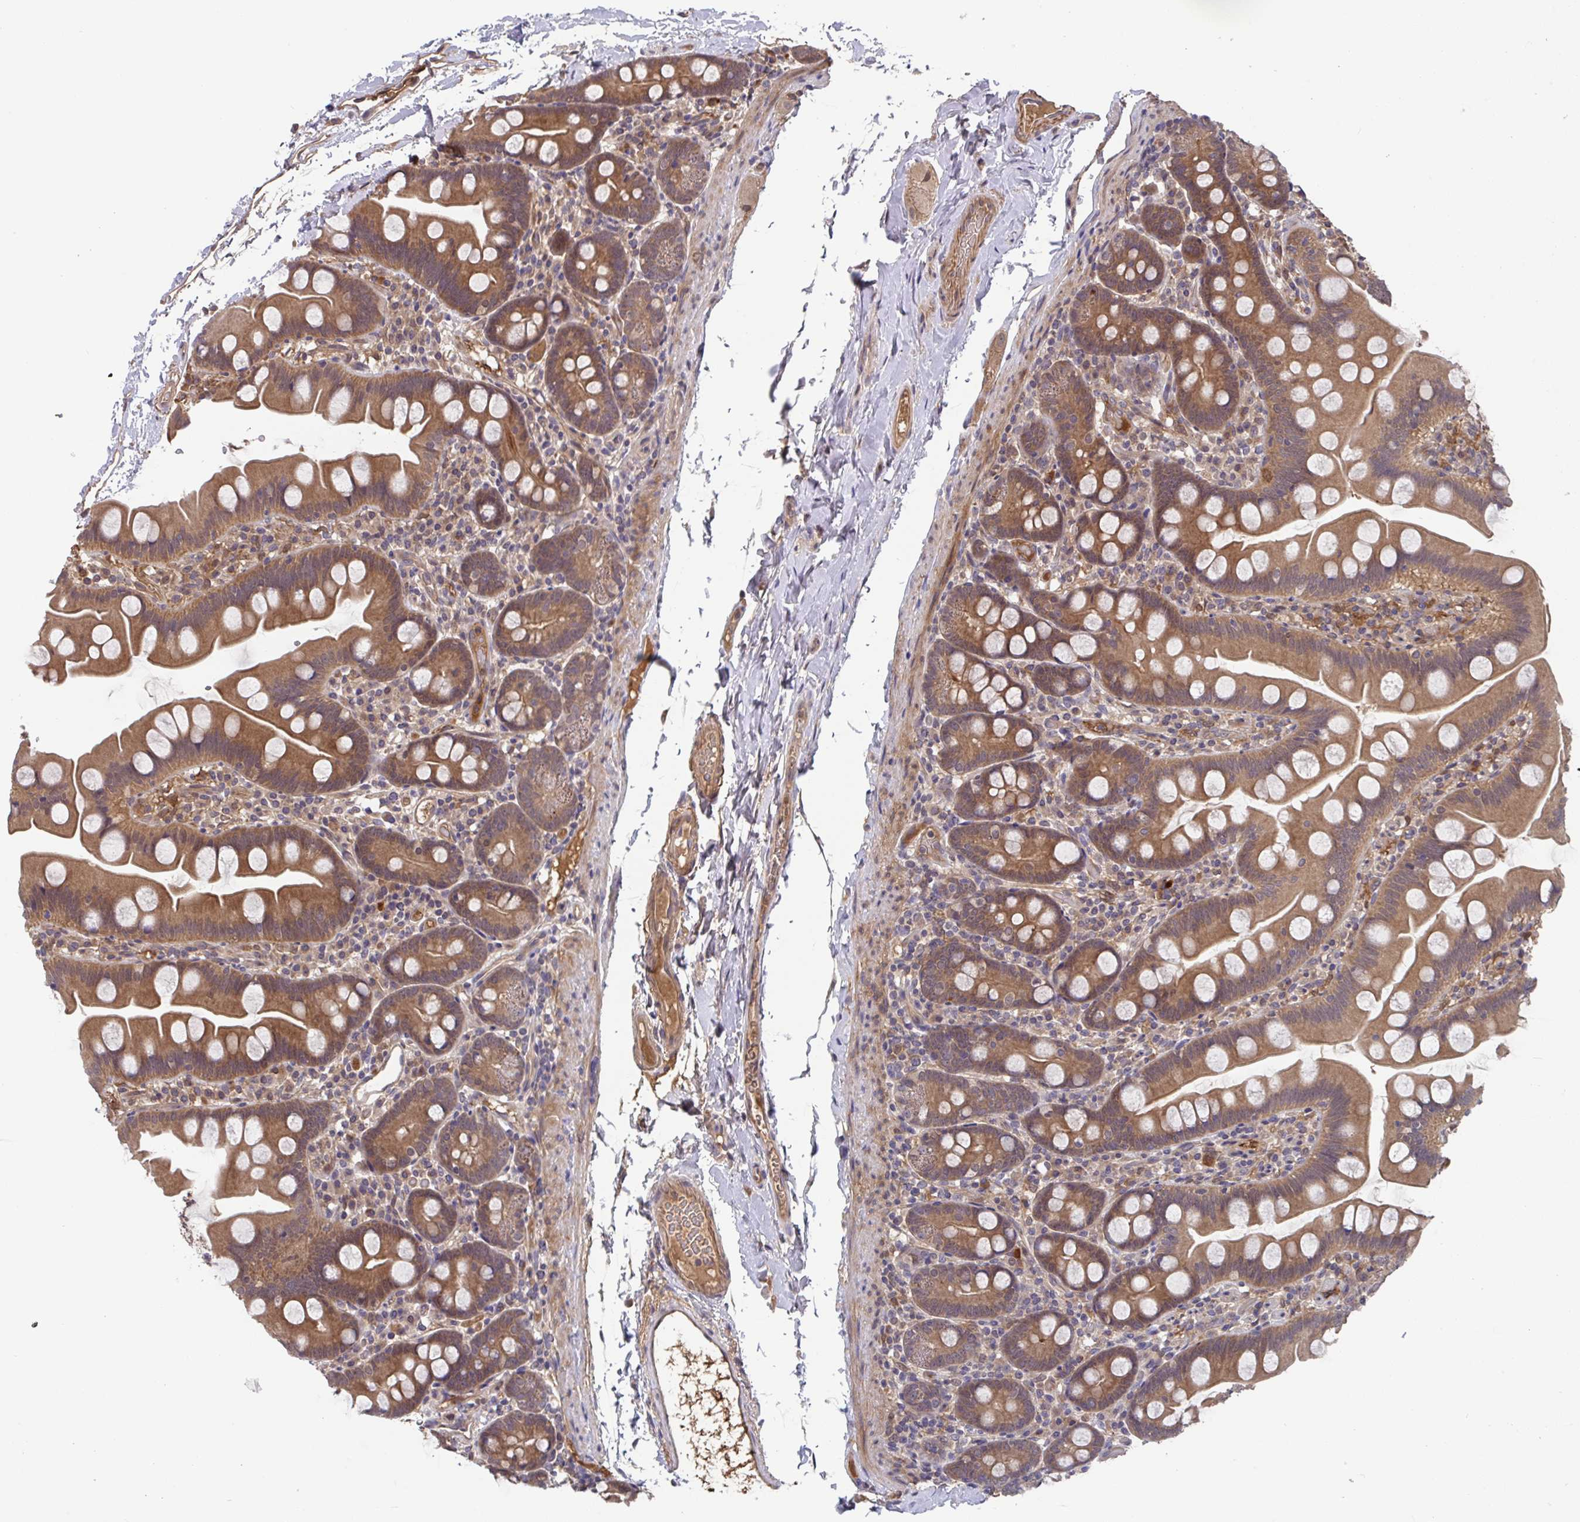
{"staining": {"intensity": "moderate", "quantity": ">75%", "location": "cytoplasmic/membranous"}, "tissue": "small intestine", "cell_type": "Glandular cells", "image_type": "normal", "snomed": [{"axis": "morphology", "description": "Normal tissue, NOS"}, {"axis": "topography", "description": "Small intestine"}], "caption": "Small intestine stained with immunohistochemistry (IHC) shows moderate cytoplasmic/membranous expression in approximately >75% of glandular cells. (DAB IHC, brown staining for protein, blue staining for nuclei).", "gene": "TIGAR", "patient": {"sex": "female", "age": 68}}